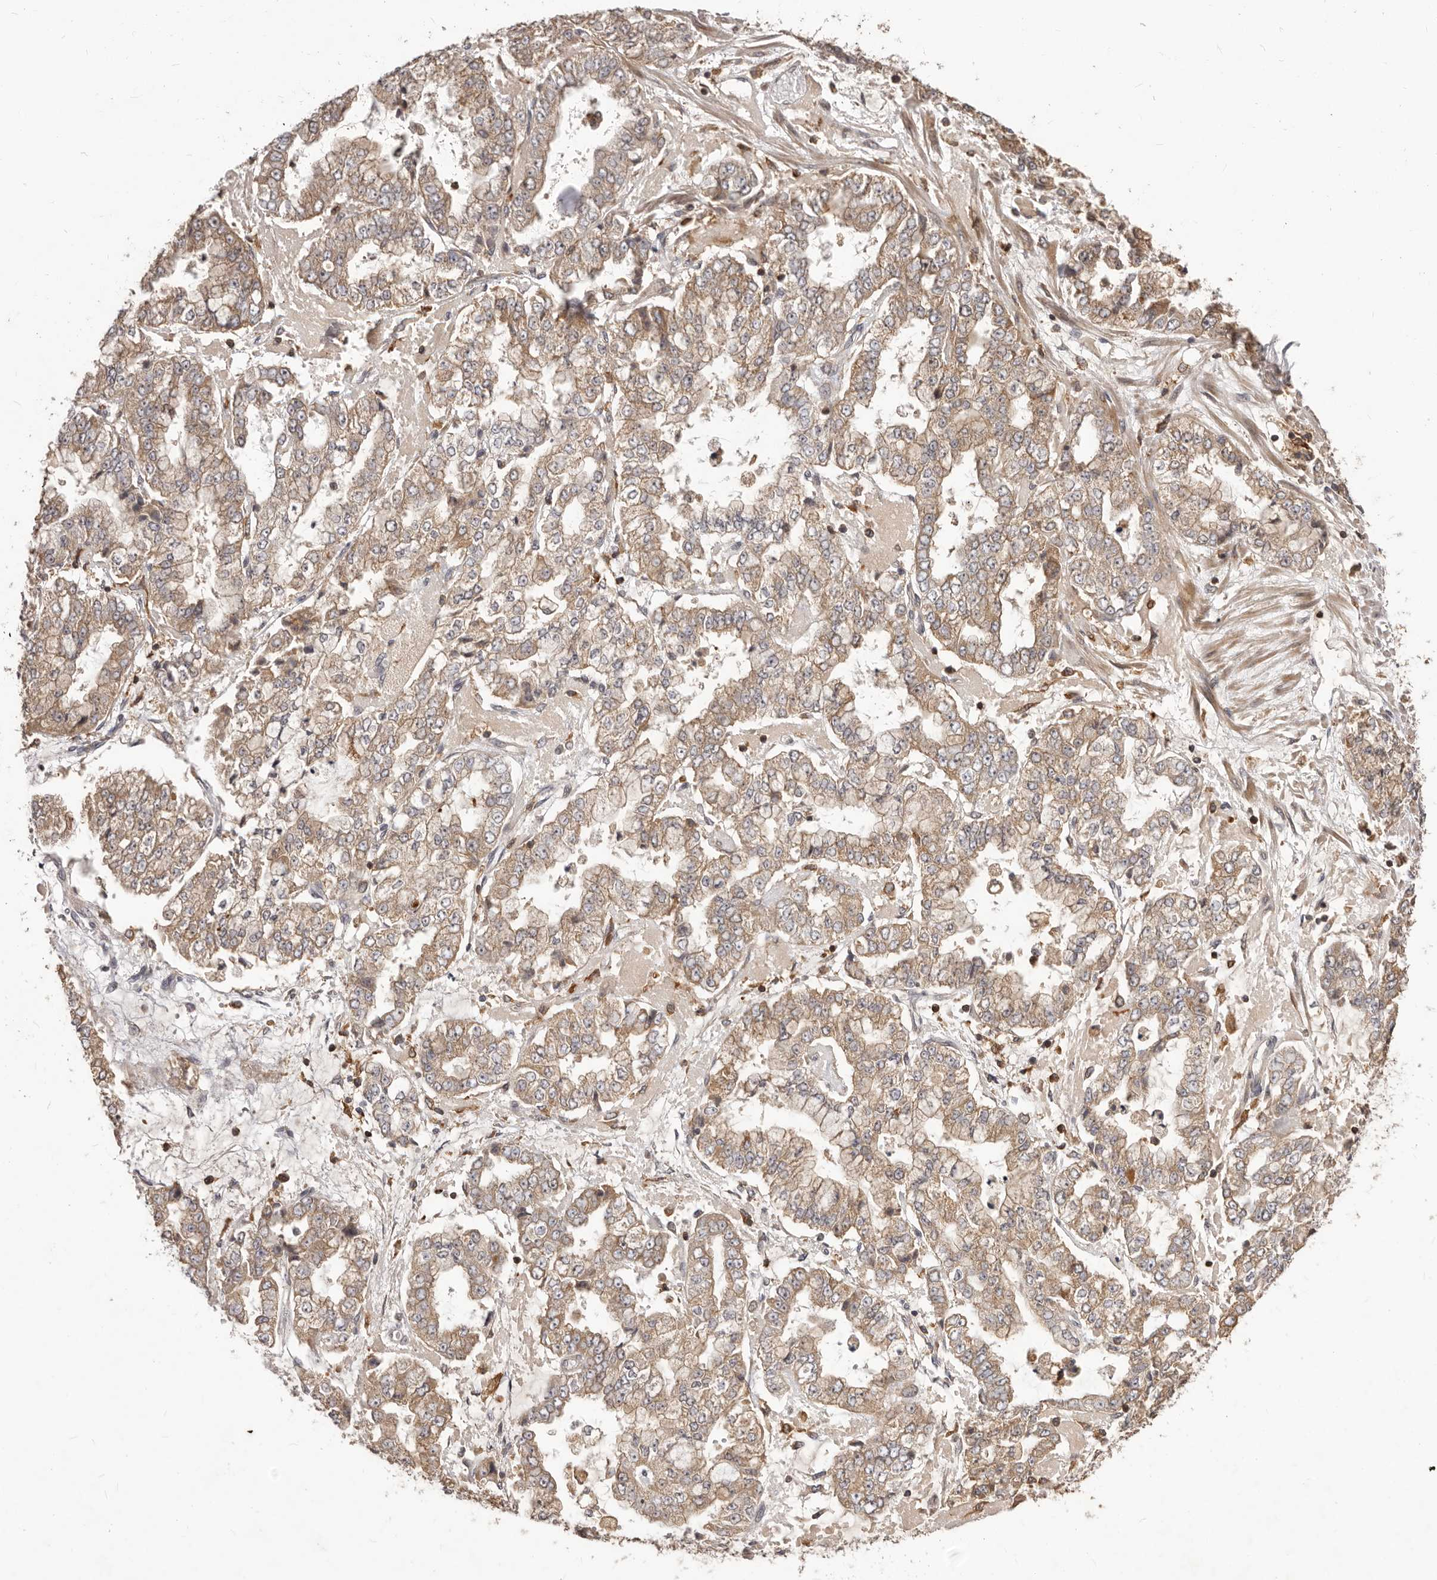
{"staining": {"intensity": "weak", "quantity": ">75%", "location": "cytoplasmic/membranous"}, "tissue": "stomach cancer", "cell_type": "Tumor cells", "image_type": "cancer", "snomed": [{"axis": "morphology", "description": "Adenocarcinoma, NOS"}, {"axis": "topography", "description": "Stomach"}], "caption": "Immunohistochemistry photomicrograph of human stomach cancer stained for a protein (brown), which displays low levels of weak cytoplasmic/membranous staining in approximately >75% of tumor cells.", "gene": "RNF187", "patient": {"sex": "male", "age": 76}}